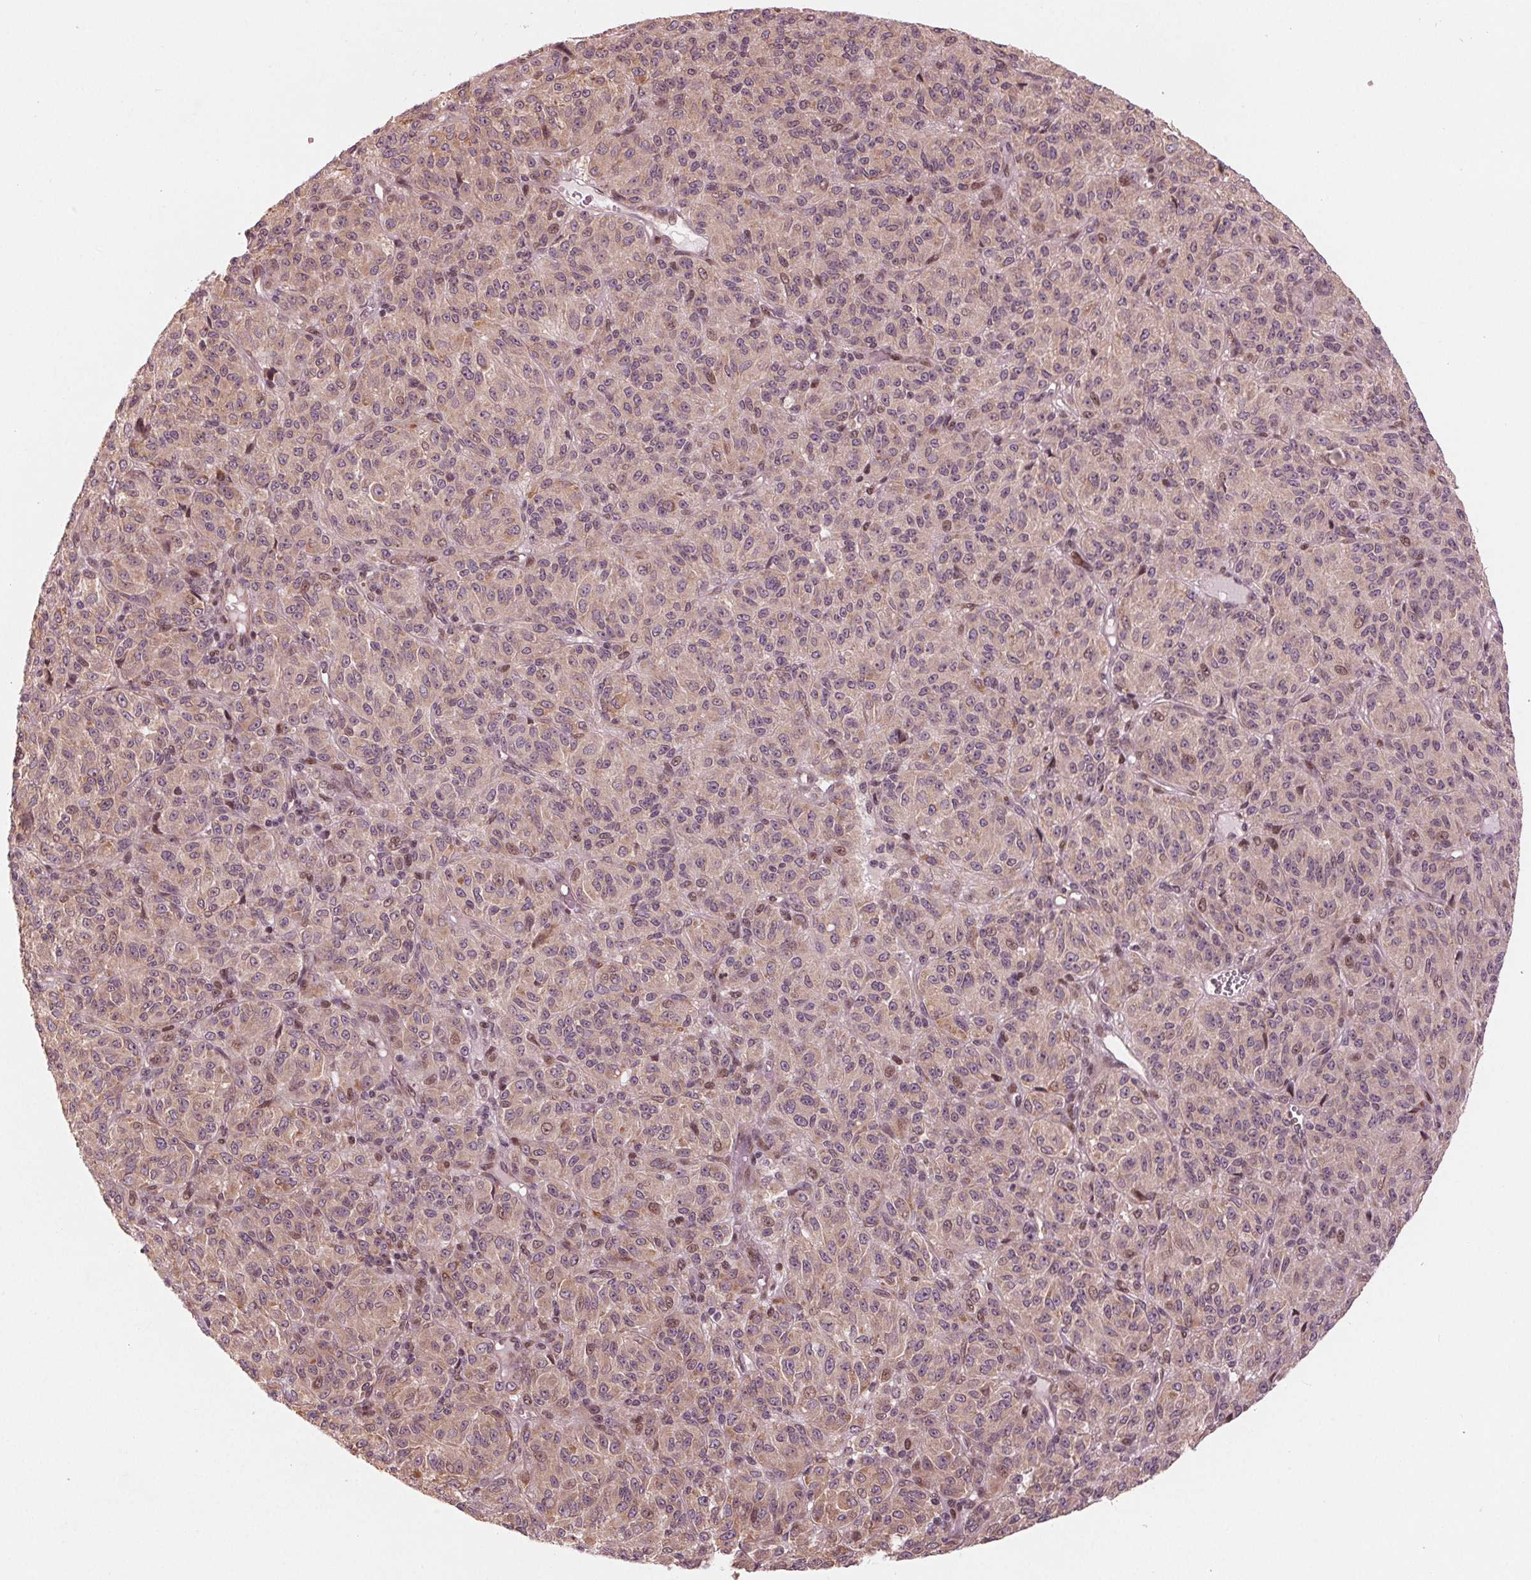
{"staining": {"intensity": "weak", "quantity": "25%-75%", "location": "cytoplasmic/membranous"}, "tissue": "melanoma", "cell_type": "Tumor cells", "image_type": "cancer", "snomed": [{"axis": "morphology", "description": "Malignant melanoma, Metastatic site"}, {"axis": "topography", "description": "Brain"}], "caption": "Immunohistochemistry (IHC) photomicrograph of melanoma stained for a protein (brown), which reveals low levels of weak cytoplasmic/membranous staining in about 25%-75% of tumor cells.", "gene": "CMIP", "patient": {"sex": "female", "age": 56}}